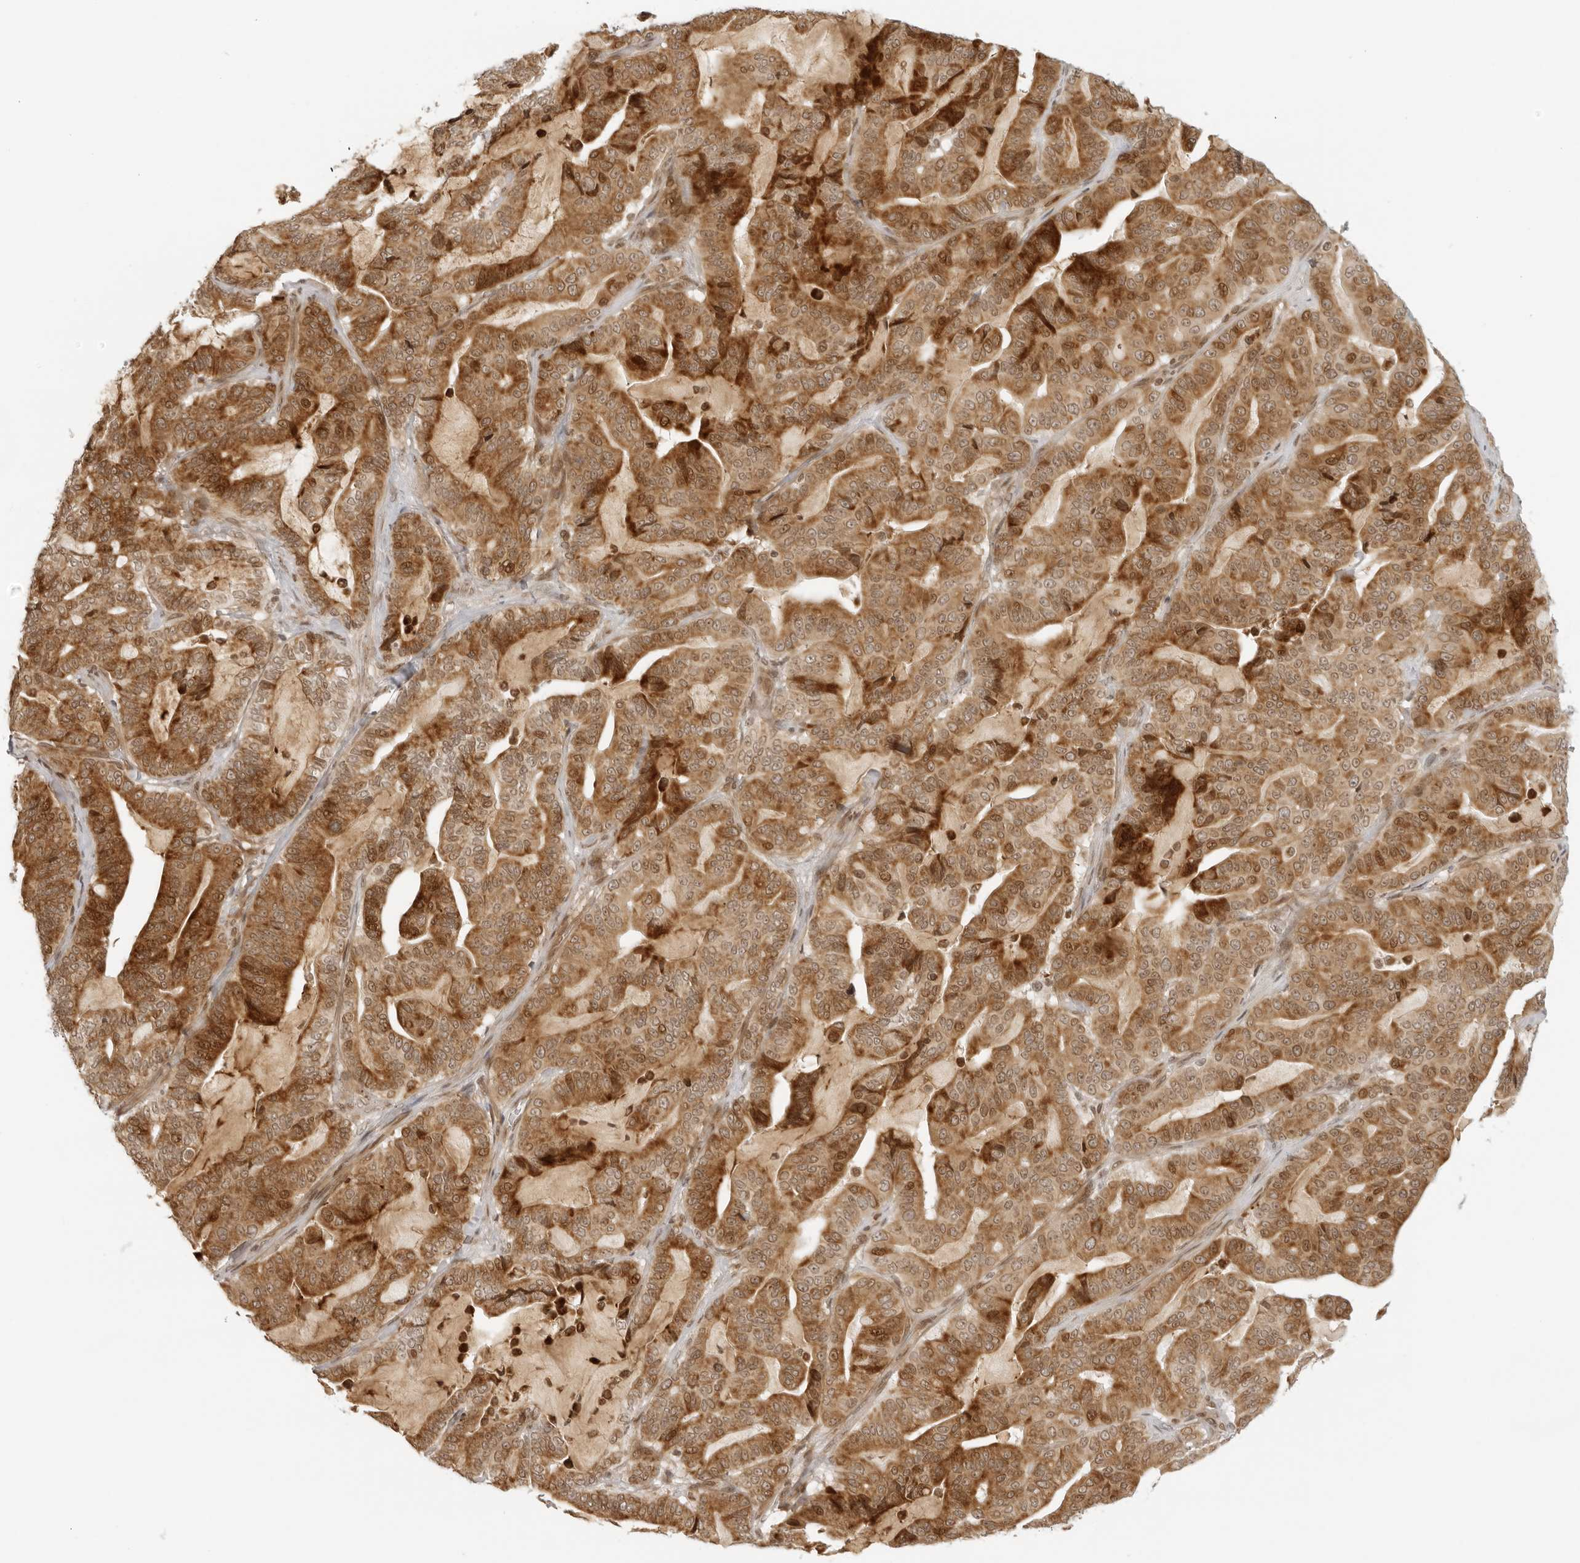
{"staining": {"intensity": "strong", "quantity": ">75%", "location": "cytoplasmic/membranous,nuclear"}, "tissue": "pancreatic cancer", "cell_type": "Tumor cells", "image_type": "cancer", "snomed": [{"axis": "morphology", "description": "Adenocarcinoma, NOS"}, {"axis": "topography", "description": "Pancreas"}], "caption": "Pancreatic cancer (adenocarcinoma) tissue demonstrates strong cytoplasmic/membranous and nuclear staining in about >75% of tumor cells", "gene": "ZNF407", "patient": {"sex": "male", "age": 63}}